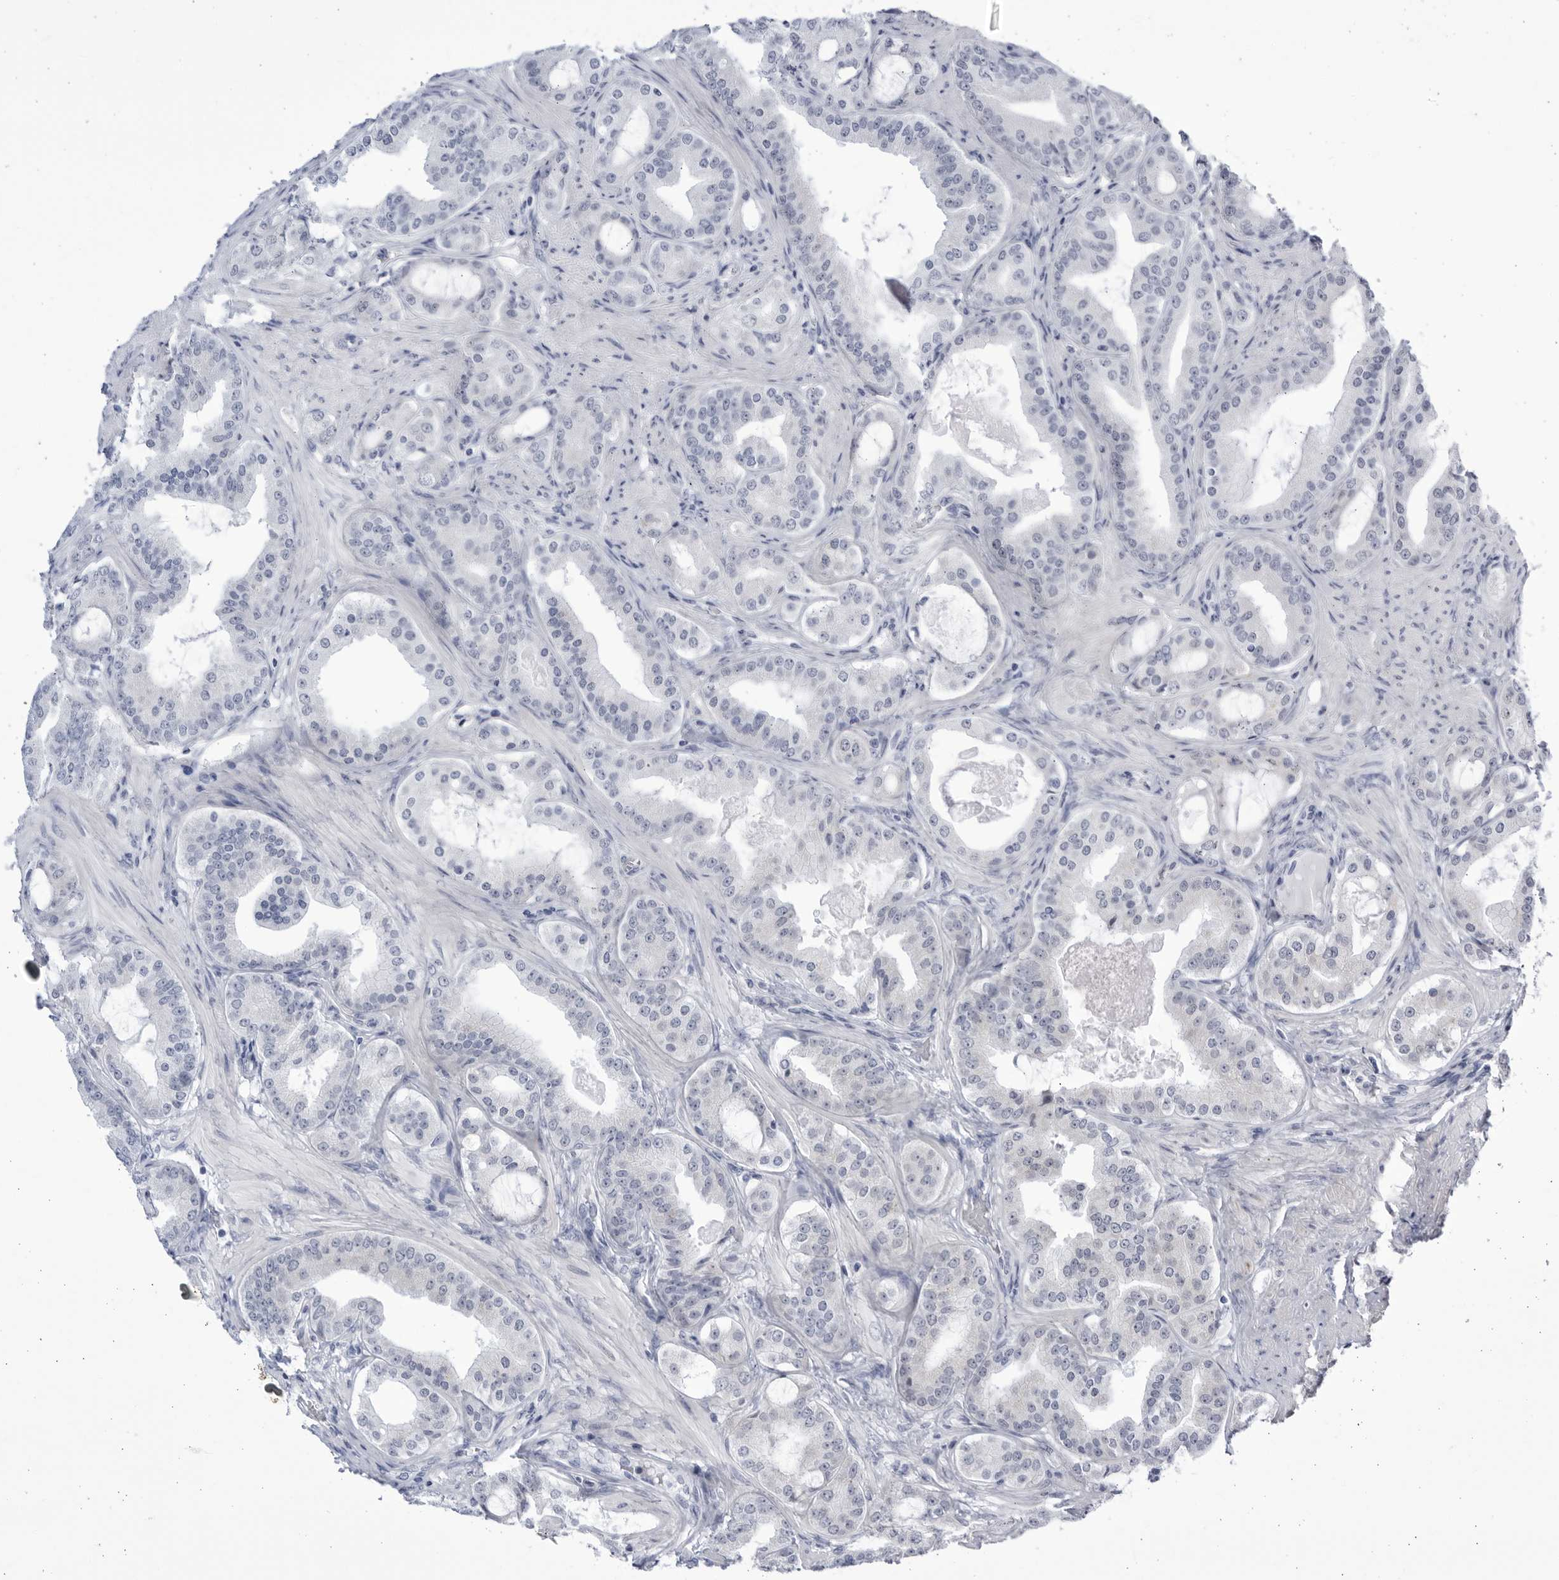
{"staining": {"intensity": "negative", "quantity": "none", "location": "none"}, "tissue": "prostate cancer", "cell_type": "Tumor cells", "image_type": "cancer", "snomed": [{"axis": "morphology", "description": "Adenocarcinoma, High grade"}, {"axis": "topography", "description": "Prostate"}], "caption": "The IHC image has no significant expression in tumor cells of prostate cancer (adenocarcinoma (high-grade)) tissue.", "gene": "CCDC181", "patient": {"sex": "male", "age": 60}}